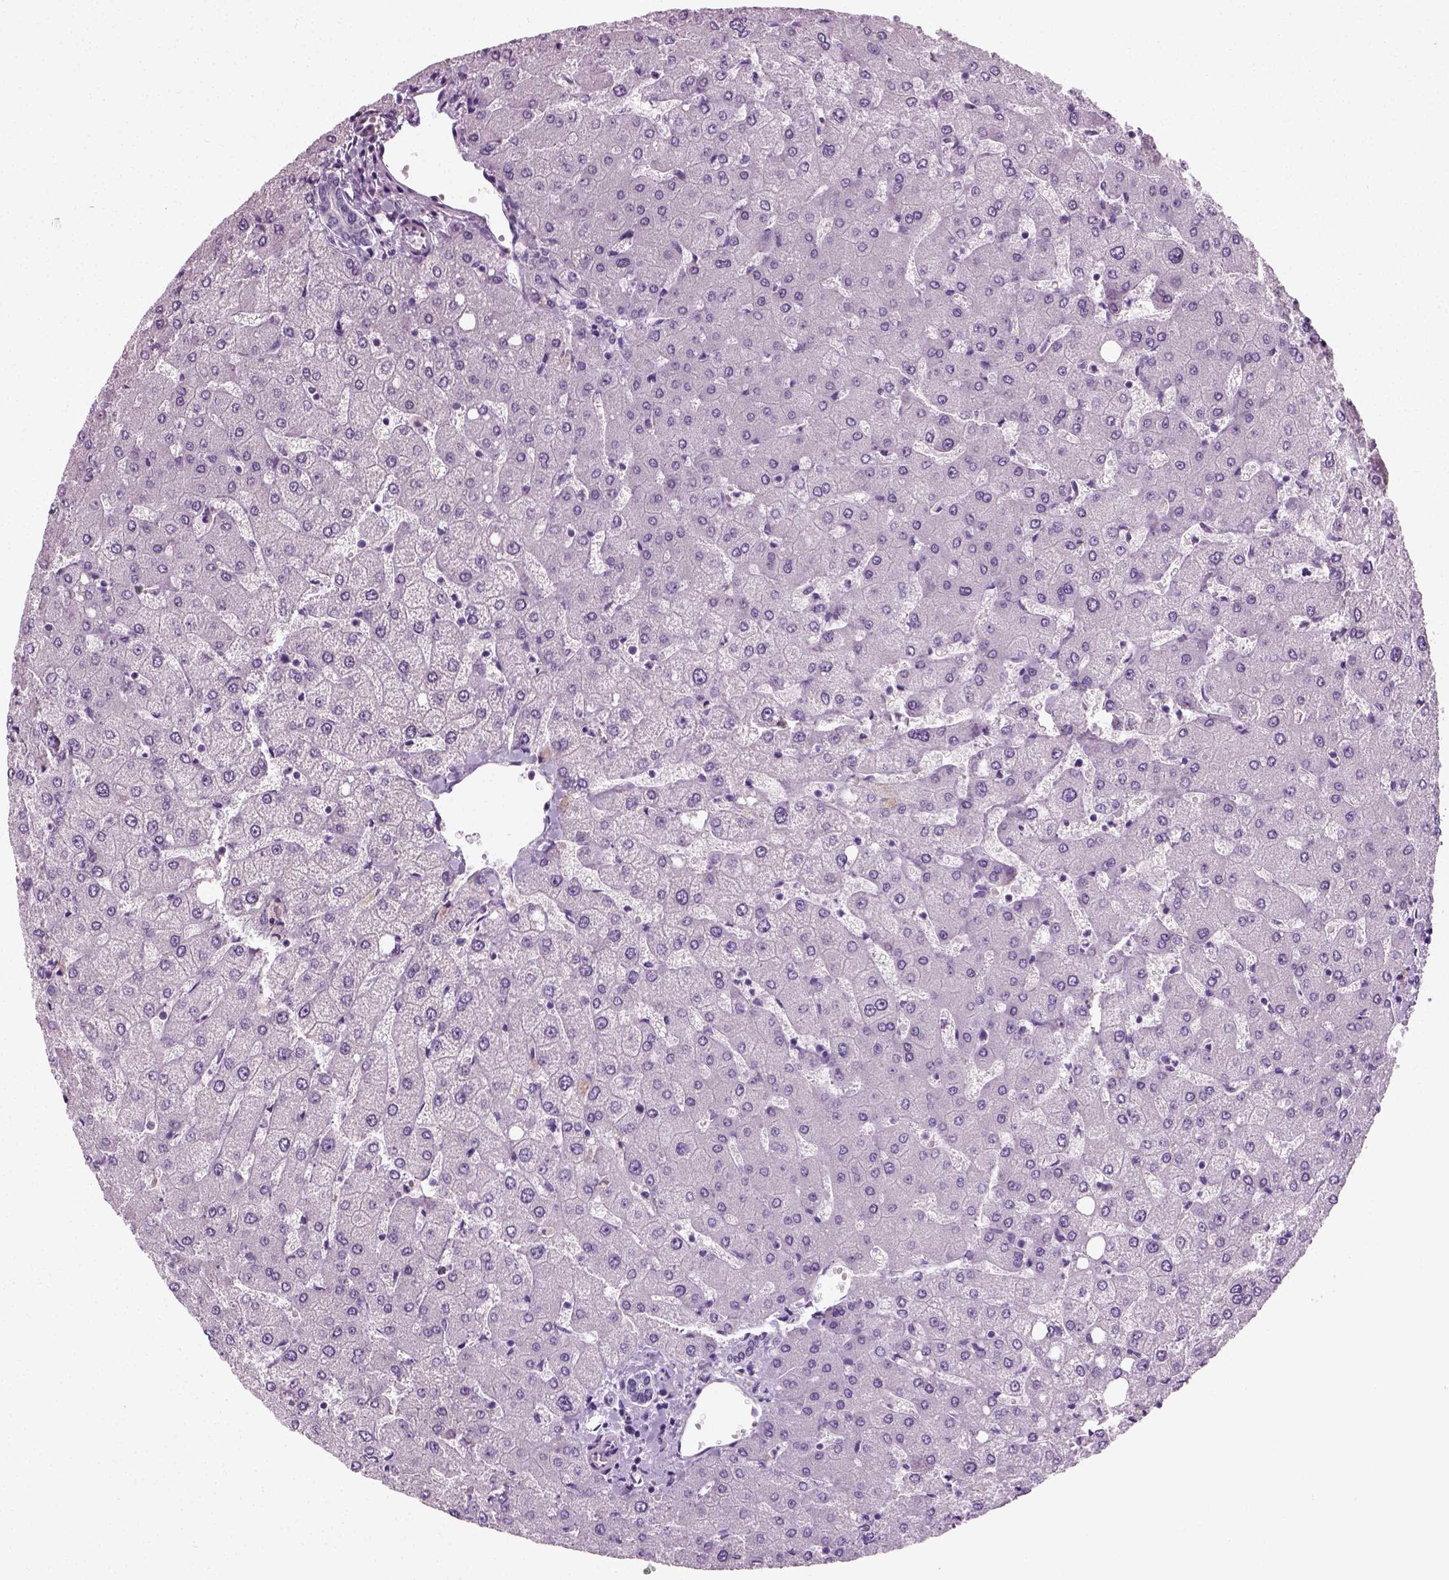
{"staining": {"intensity": "negative", "quantity": "none", "location": "none"}, "tissue": "liver", "cell_type": "Cholangiocytes", "image_type": "normal", "snomed": [{"axis": "morphology", "description": "Normal tissue, NOS"}, {"axis": "topography", "description": "Liver"}], "caption": "DAB (3,3'-diaminobenzidine) immunohistochemical staining of benign liver shows no significant expression in cholangiocytes.", "gene": "SPATA31E1", "patient": {"sex": "female", "age": 54}}